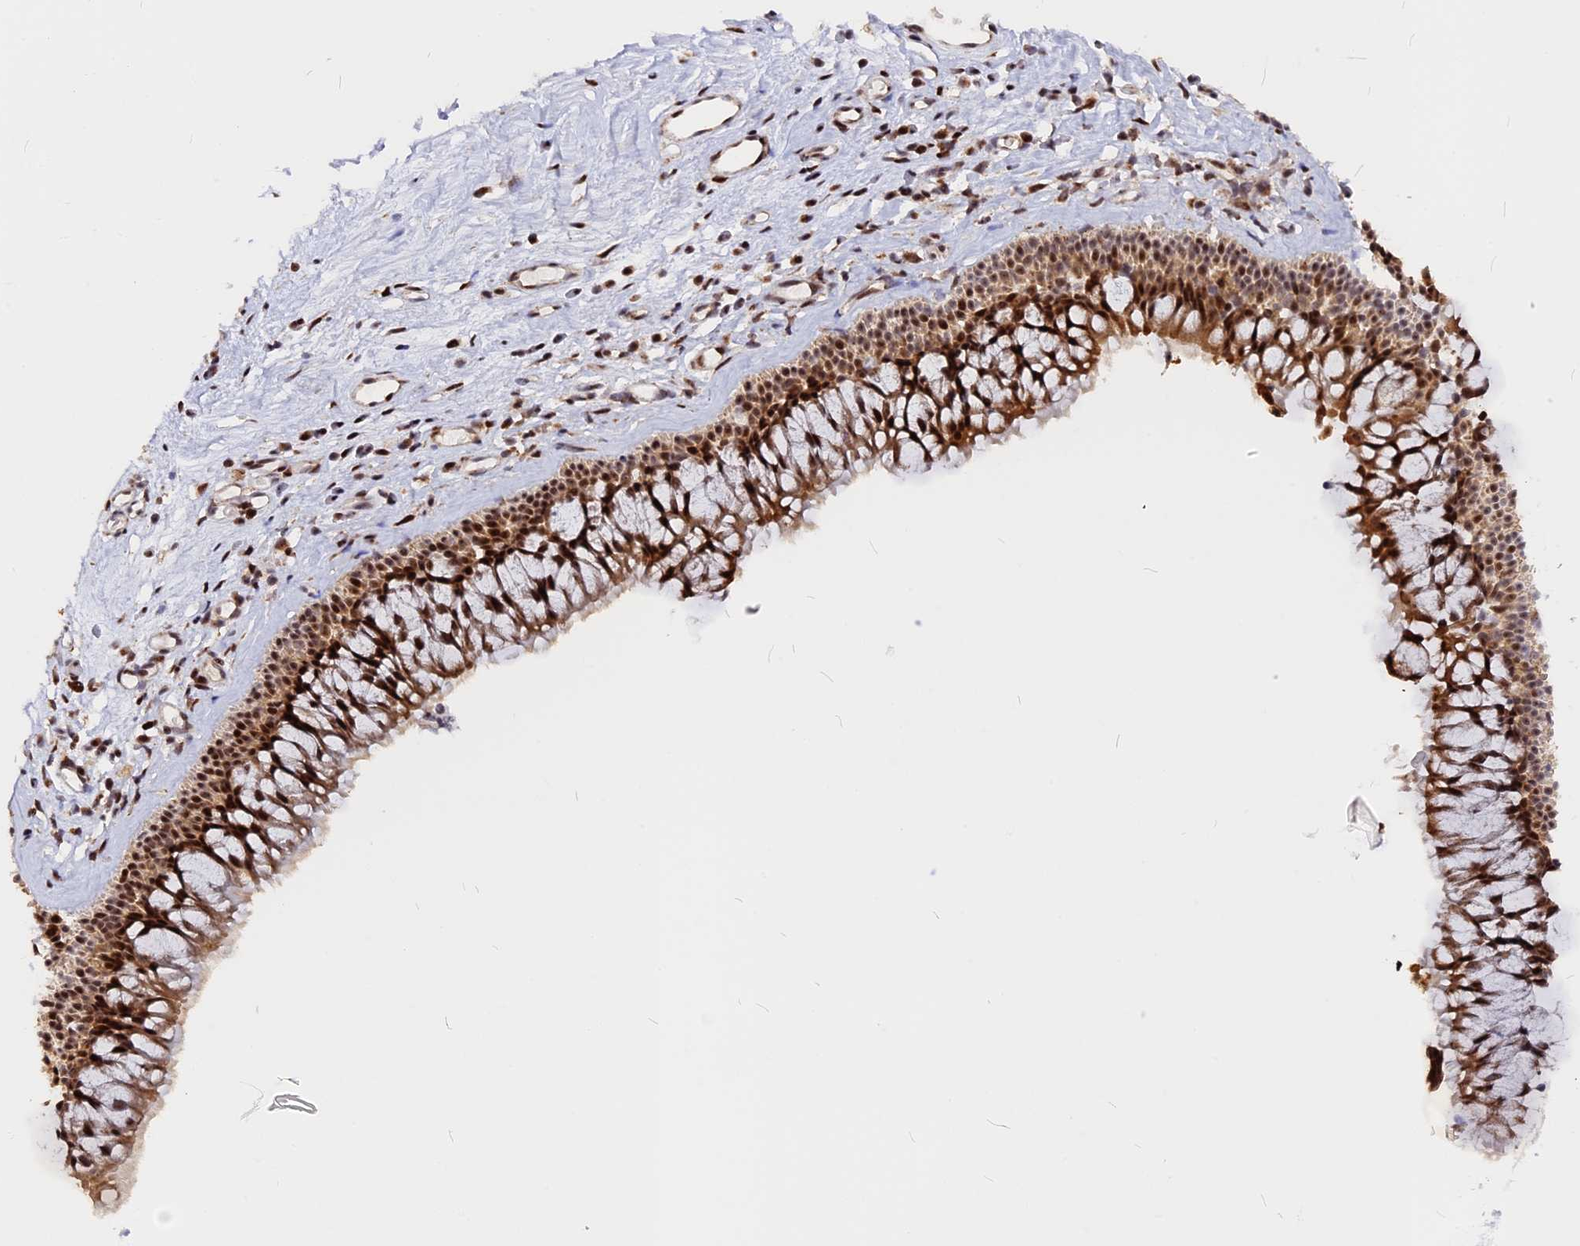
{"staining": {"intensity": "strong", "quantity": ">75%", "location": "cytoplasmic/membranous,nuclear"}, "tissue": "nasopharynx", "cell_type": "Respiratory epithelial cells", "image_type": "normal", "snomed": [{"axis": "morphology", "description": "Normal tissue, NOS"}, {"axis": "morphology", "description": "Inflammation, NOS"}, {"axis": "morphology", "description": "Malignant melanoma, Metastatic site"}, {"axis": "topography", "description": "Nasopharynx"}], "caption": "IHC photomicrograph of normal nasopharynx: nasopharynx stained using immunohistochemistry (IHC) displays high levels of strong protein expression localized specifically in the cytoplasmic/membranous,nuclear of respiratory epithelial cells, appearing as a cytoplasmic/membranous,nuclear brown color.", "gene": "FAM174C", "patient": {"sex": "male", "age": 70}}